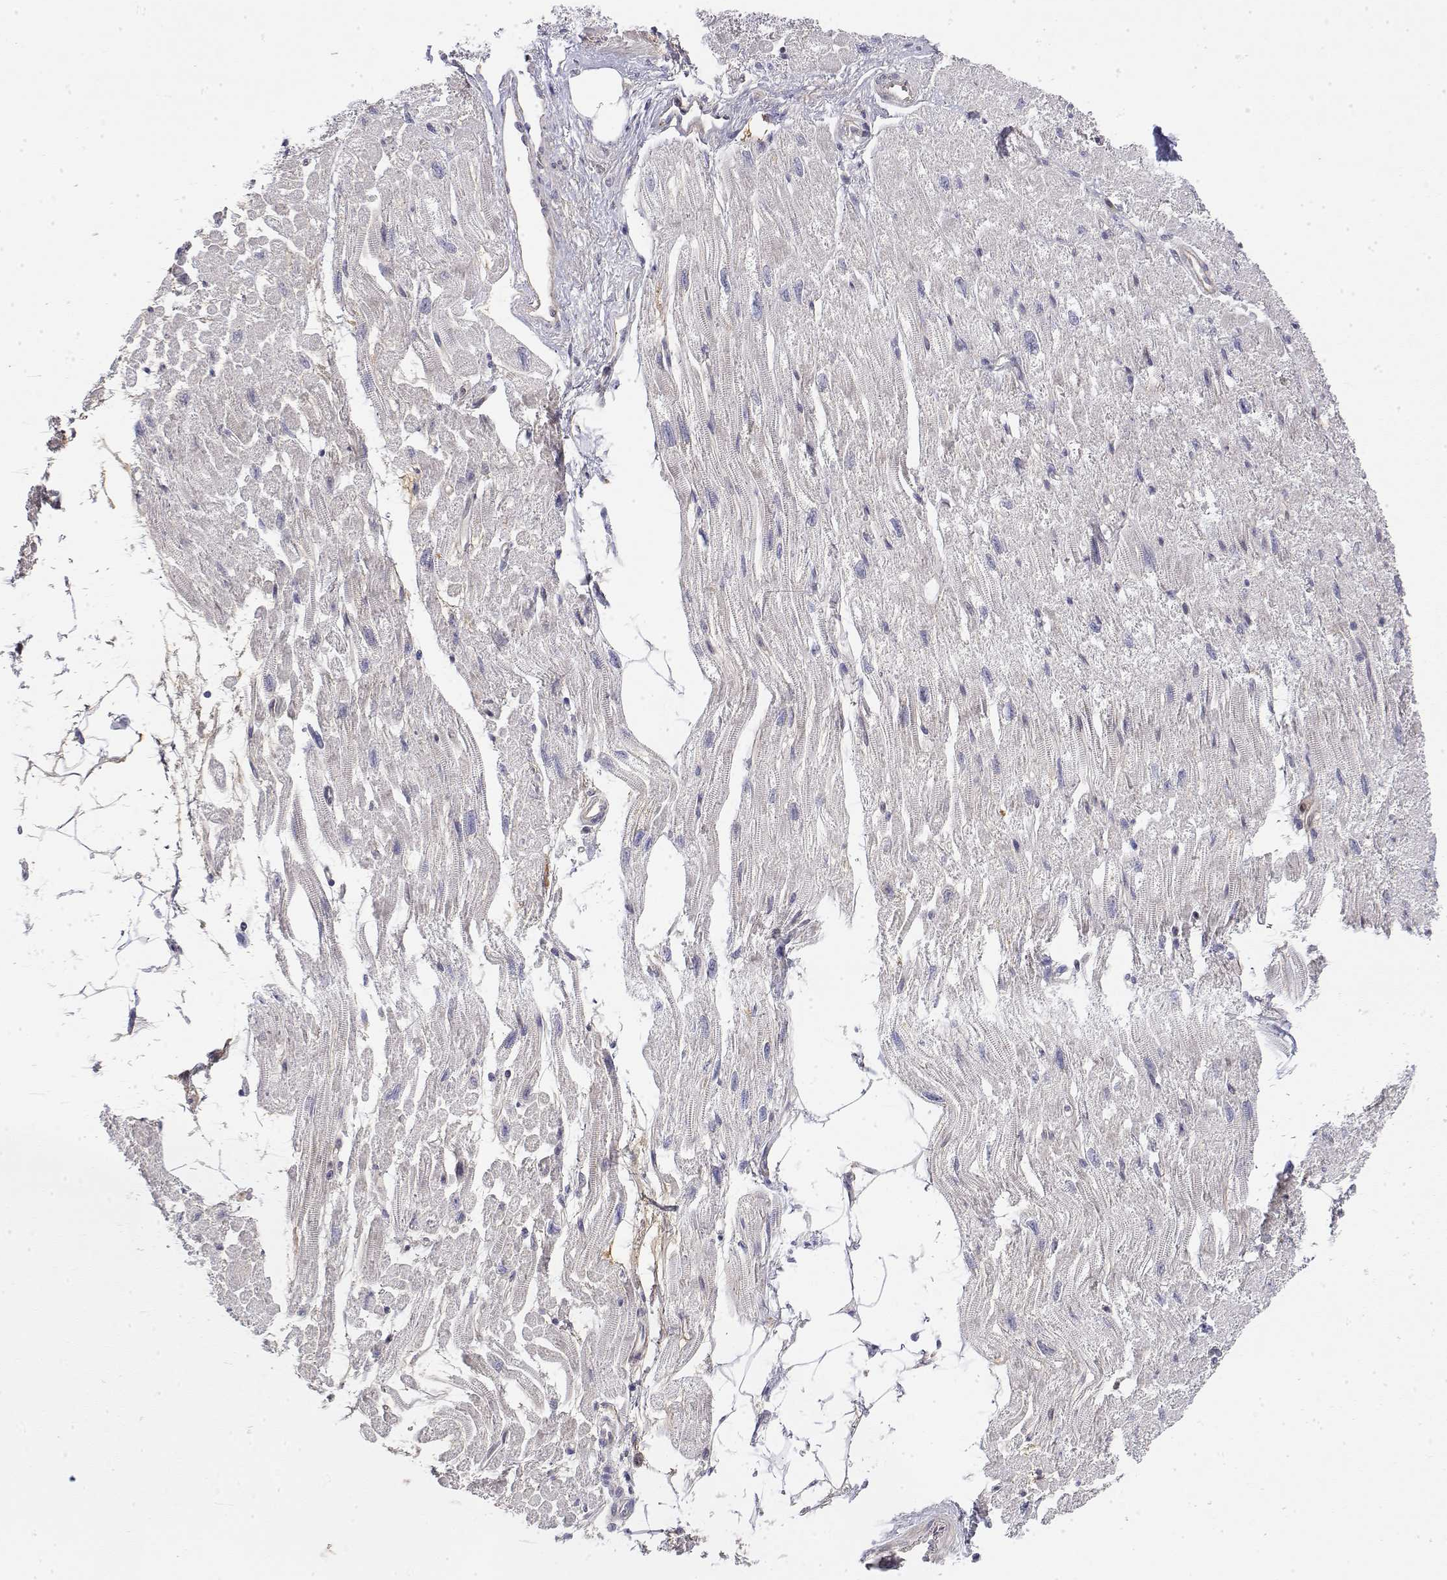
{"staining": {"intensity": "negative", "quantity": "none", "location": "none"}, "tissue": "heart muscle", "cell_type": "Cardiomyocytes", "image_type": "normal", "snomed": [{"axis": "morphology", "description": "Normal tissue, NOS"}, {"axis": "topography", "description": "Heart"}], "caption": "This photomicrograph is of normal heart muscle stained with IHC to label a protein in brown with the nuclei are counter-stained blue. There is no staining in cardiomyocytes. Nuclei are stained in blue.", "gene": "IGFBP4", "patient": {"sex": "female", "age": 62}}